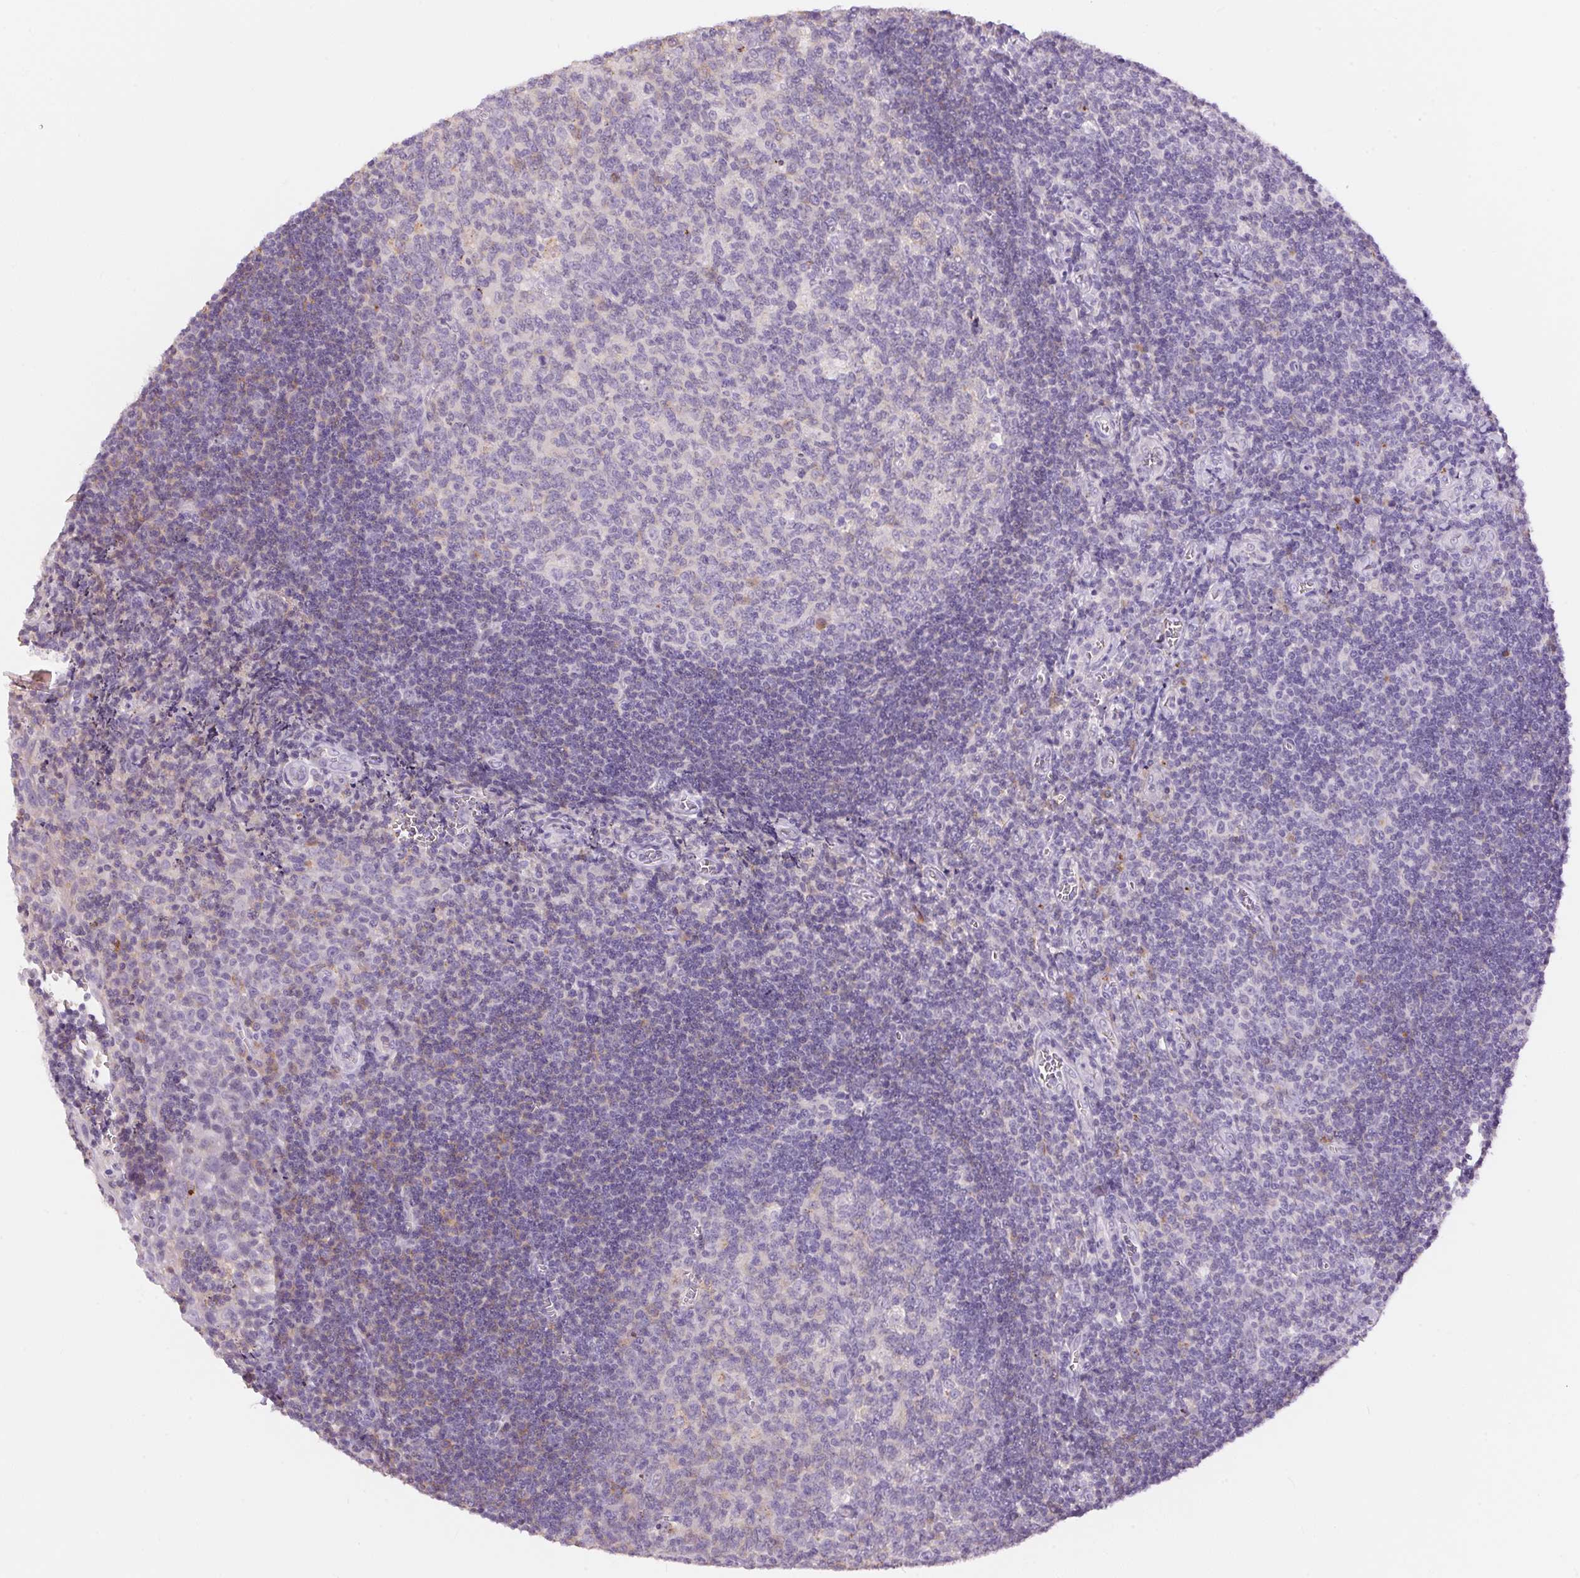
{"staining": {"intensity": "weak", "quantity": "<25%", "location": "cytoplasmic/membranous"}, "tissue": "tonsil", "cell_type": "Germinal center cells", "image_type": "normal", "snomed": [{"axis": "morphology", "description": "Normal tissue, NOS"}, {"axis": "morphology", "description": "Inflammation, NOS"}, {"axis": "topography", "description": "Tonsil"}], "caption": "Benign tonsil was stained to show a protein in brown. There is no significant positivity in germinal center cells. (Brightfield microscopy of DAB immunohistochemistry (IHC) at high magnification).", "gene": "PNLIPRP3", "patient": {"sex": "female", "age": 31}}